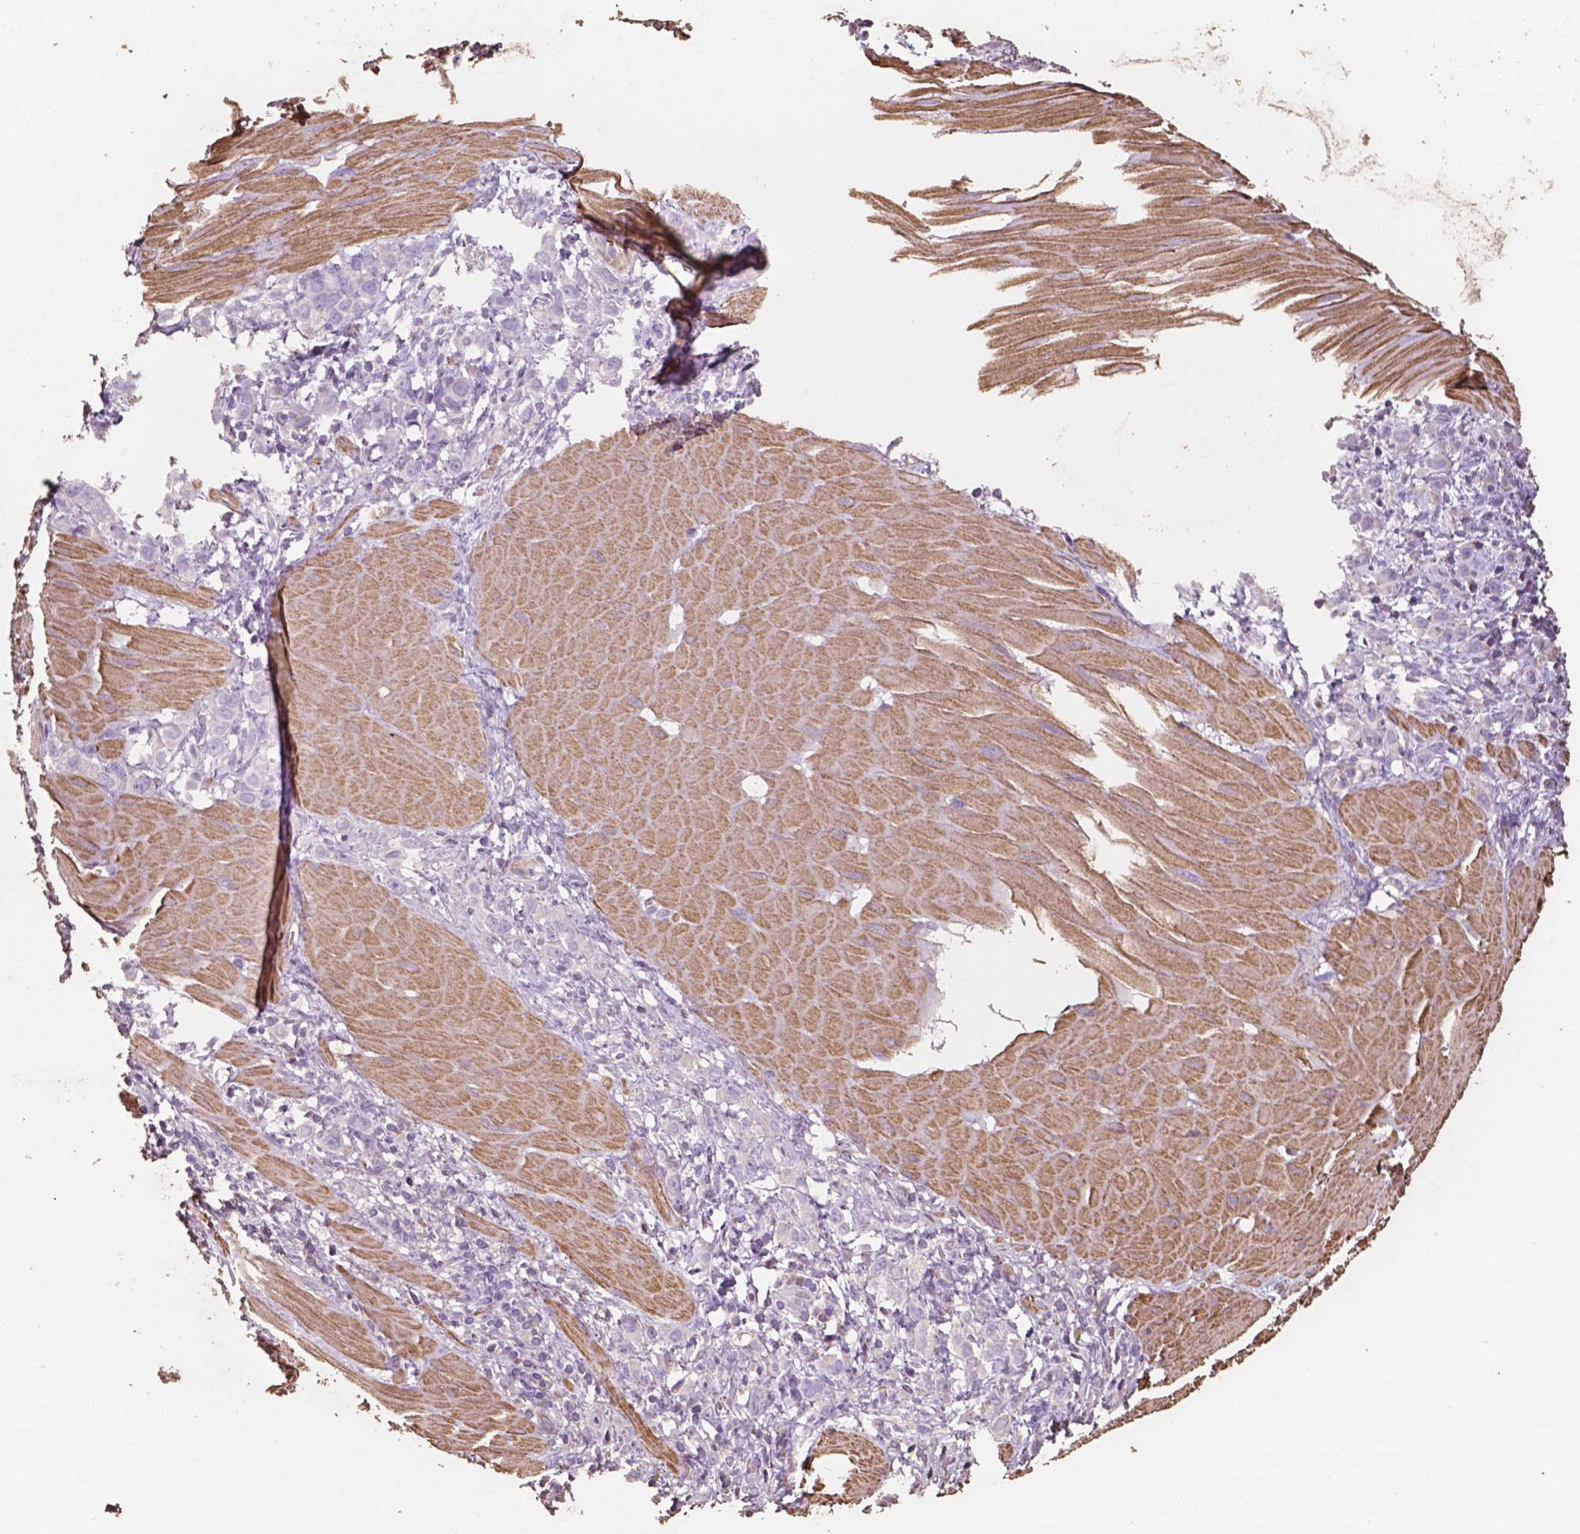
{"staining": {"intensity": "negative", "quantity": "none", "location": "none"}, "tissue": "stomach cancer", "cell_type": "Tumor cells", "image_type": "cancer", "snomed": [{"axis": "morphology", "description": "Adenocarcinoma, NOS"}, {"axis": "topography", "description": "Stomach"}], "caption": "Immunohistochemistry (IHC) micrograph of neoplastic tissue: adenocarcinoma (stomach) stained with DAB (3,3'-diaminobenzidine) shows no significant protein staining in tumor cells.", "gene": "COMMD4", "patient": {"sex": "male", "age": 47}}